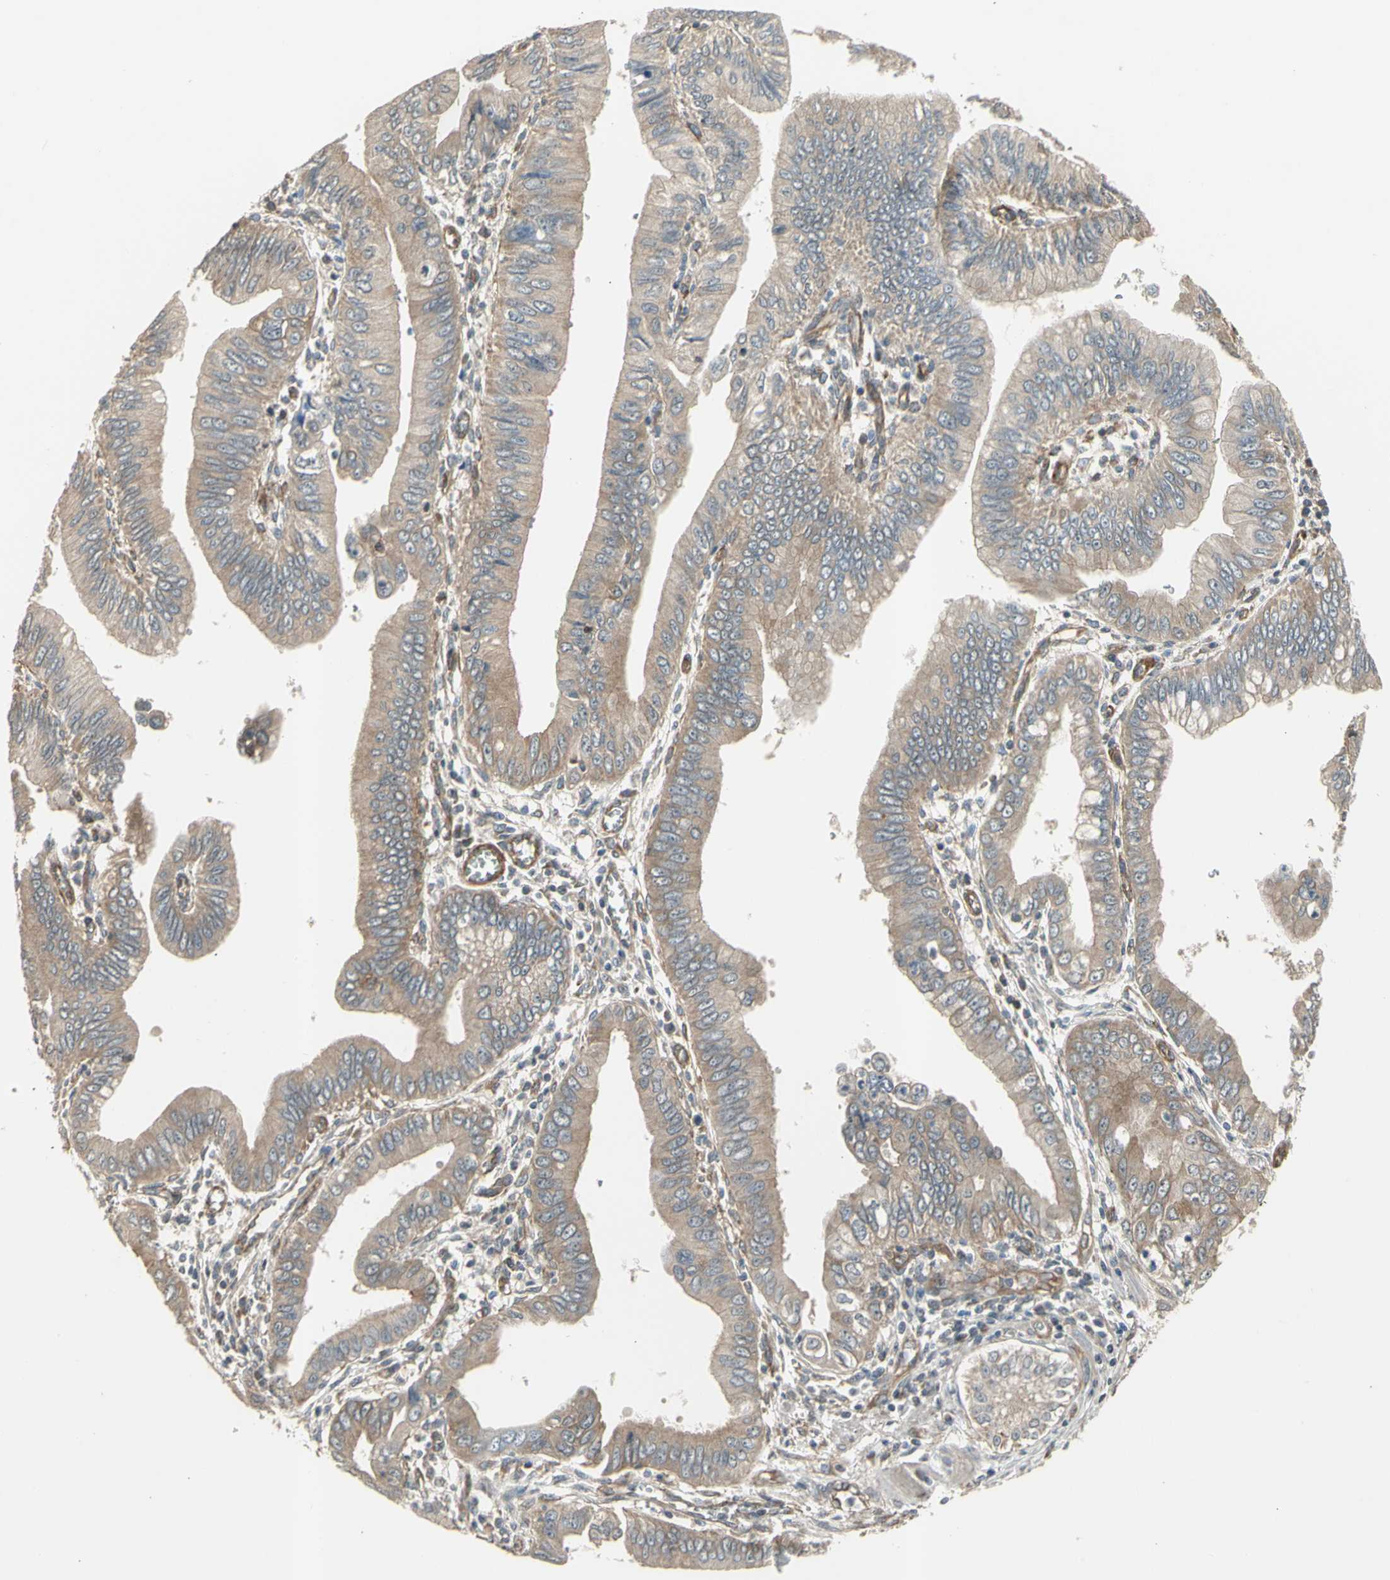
{"staining": {"intensity": "moderate", "quantity": ">75%", "location": "cytoplasmic/membranous"}, "tissue": "pancreatic cancer", "cell_type": "Tumor cells", "image_type": "cancer", "snomed": [{"axis": "morphology", "description": "Normal tissue, NOS"}, {"axis": "topography", "description": "Lymph node"}], "caption": "Protein expression analysis of pancreatic cancer demonstrates moderate cytoplasmic/membranous expression in about >75% of tumor cells. The staining was performed using DAB (3,3'-diaminobenzidine) to visualize the protein expression in brown, while the nuclei were stained in blue with hematoxylin (Magnification: 20x).", "gene": "EFNB2", "patient": {"sex": "male", "age": 50}}